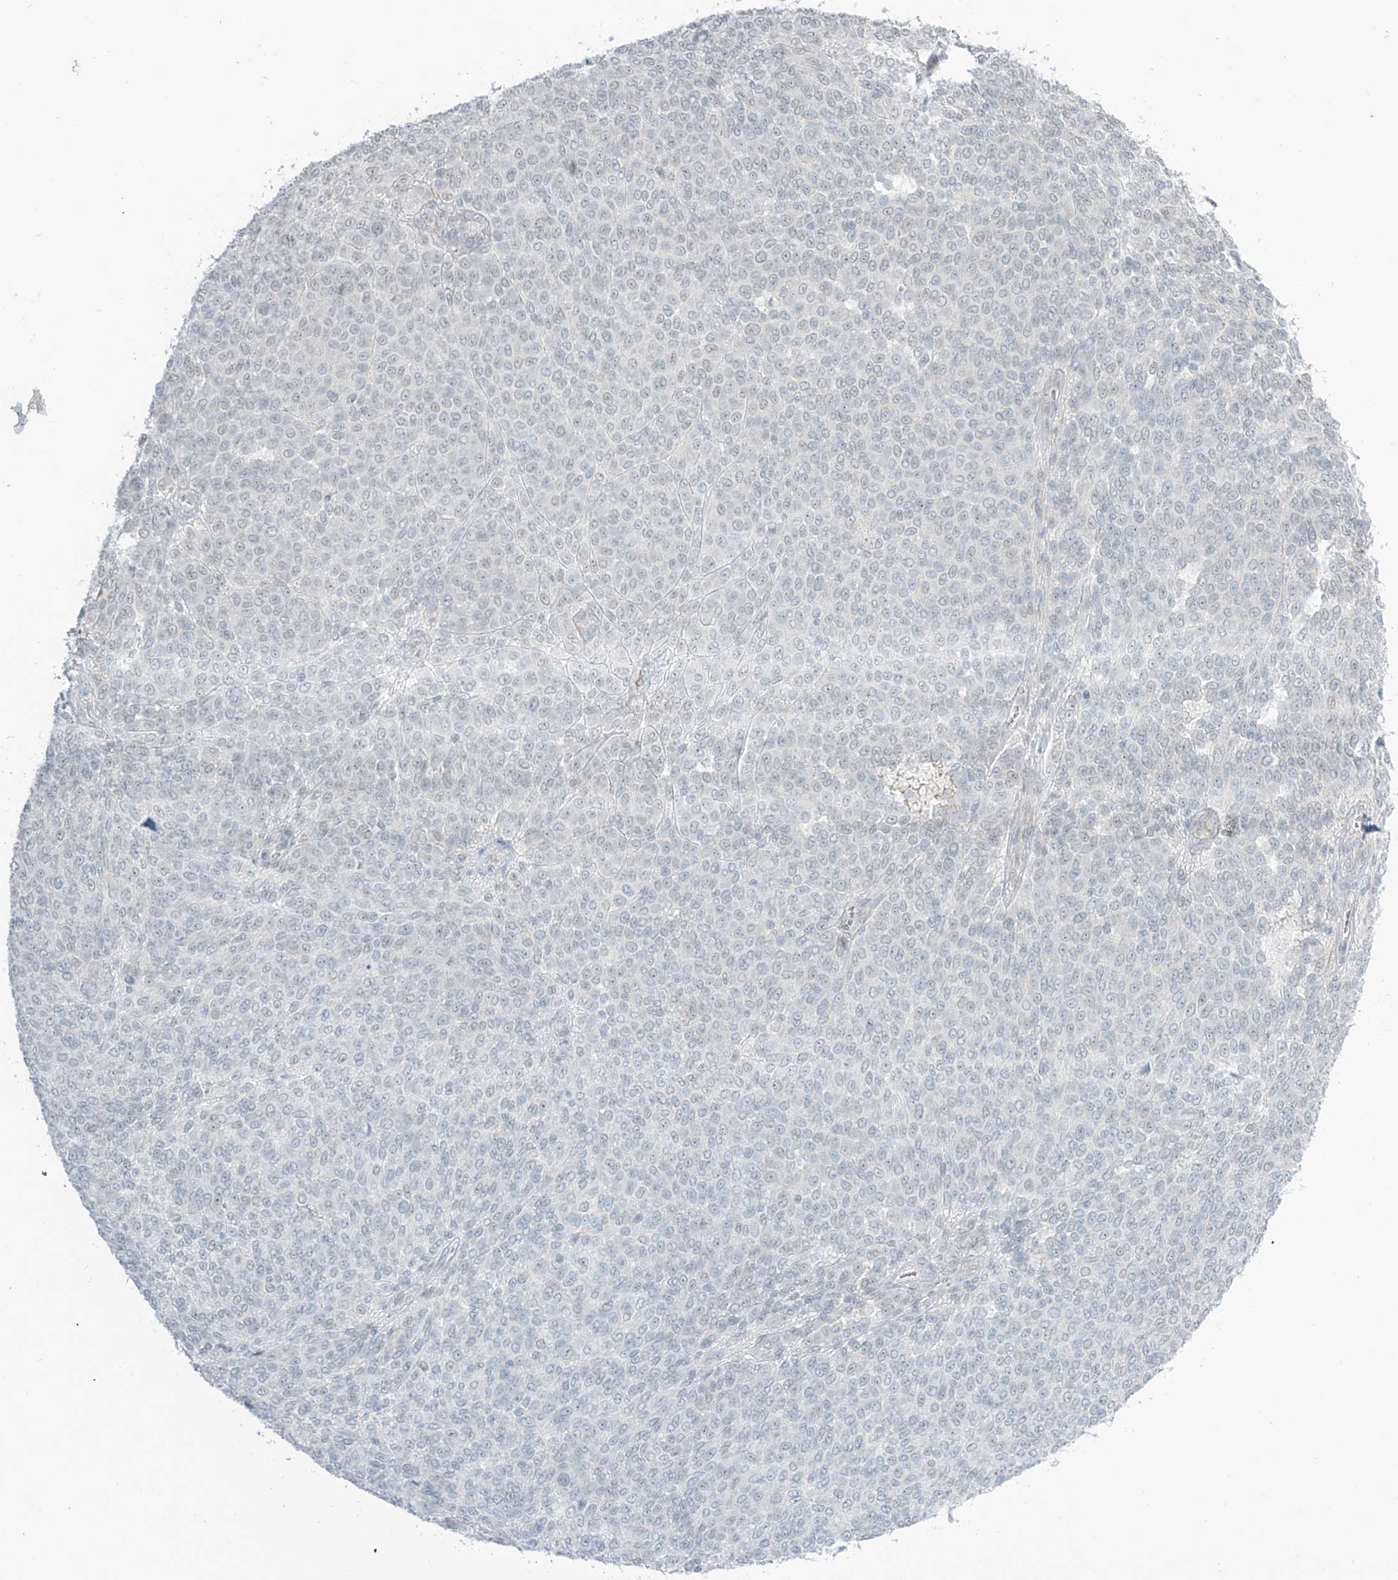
{"staining": {"intensity": "negative", "quantity": "none", "location": "none"}, "tissue": "melanoma", "cell_type": "Tumor cells", "image_type": "cancer", "snomed": [{"axis": "morphology", "description": "Malignant melanoma, NOS"}, {"axis": "topography", "description": "Skin"}], "caption": "This micrograph is of malignant melanoma stained with immunohistochemistry to label a protein in brown with the nuclei are counter-stained blue. There is no staining in tumor cells.", "gene": "PRDM6", "patient": {"sex": "male", "age": 49}}